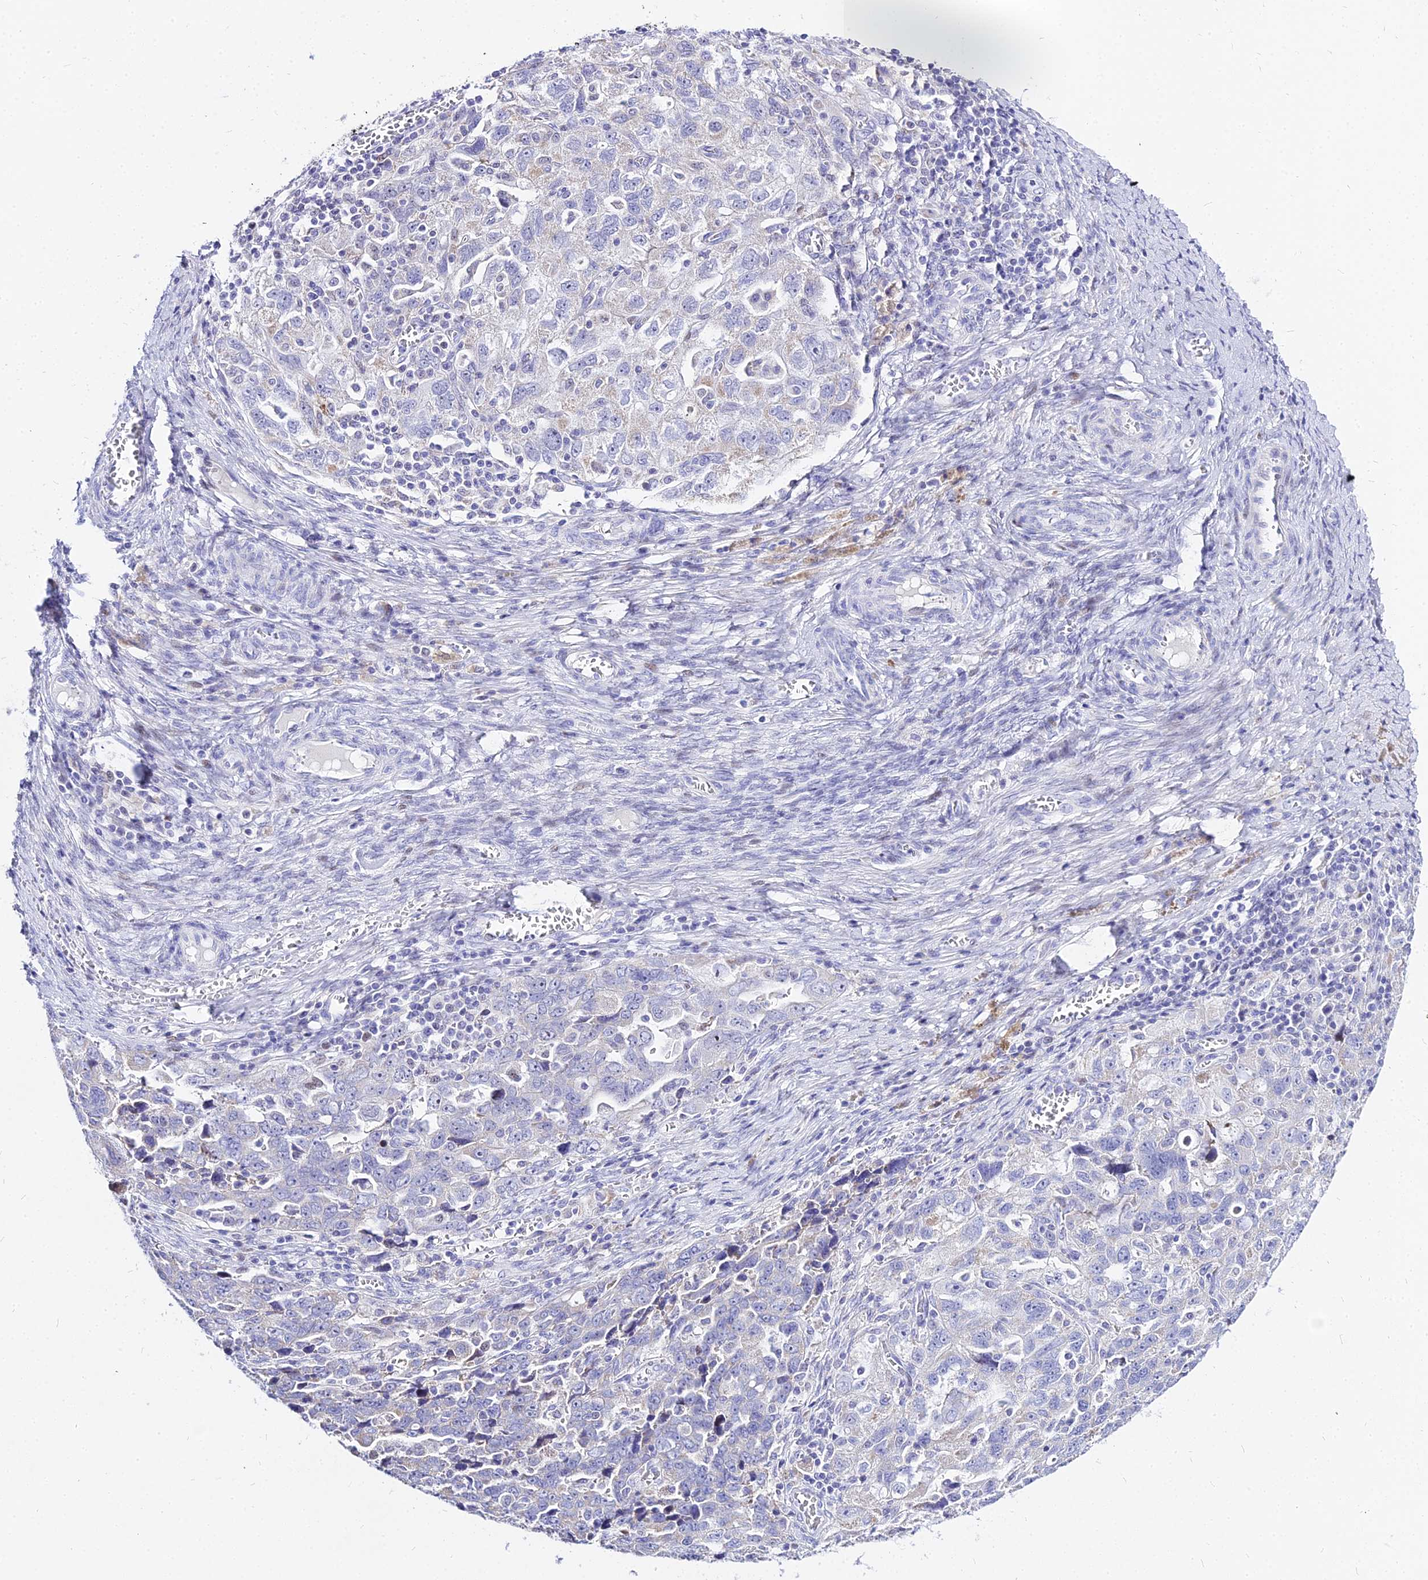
{"staining": {"intensity": "negative", "quantity": "none", "location": "none"}, "tissue": "ovarian cancer", "cell_type": "Tumor cells", "image_type": "cancer", "snomed": [{"axis": "morphology", "description": "Carcinoma, NOS"}, {"axis": "morphology", "description": "Cystadenocarcinoma, serous, NOS"}, {"axis": "topography", "description": "Ovary"}], "caption": "The immunohistochemistry photomicrograph has no significant staining in tumor cells of ovarian cancer tissue.", "gene": "CARD18", "patient": {"sex": "female", "age": 69}}